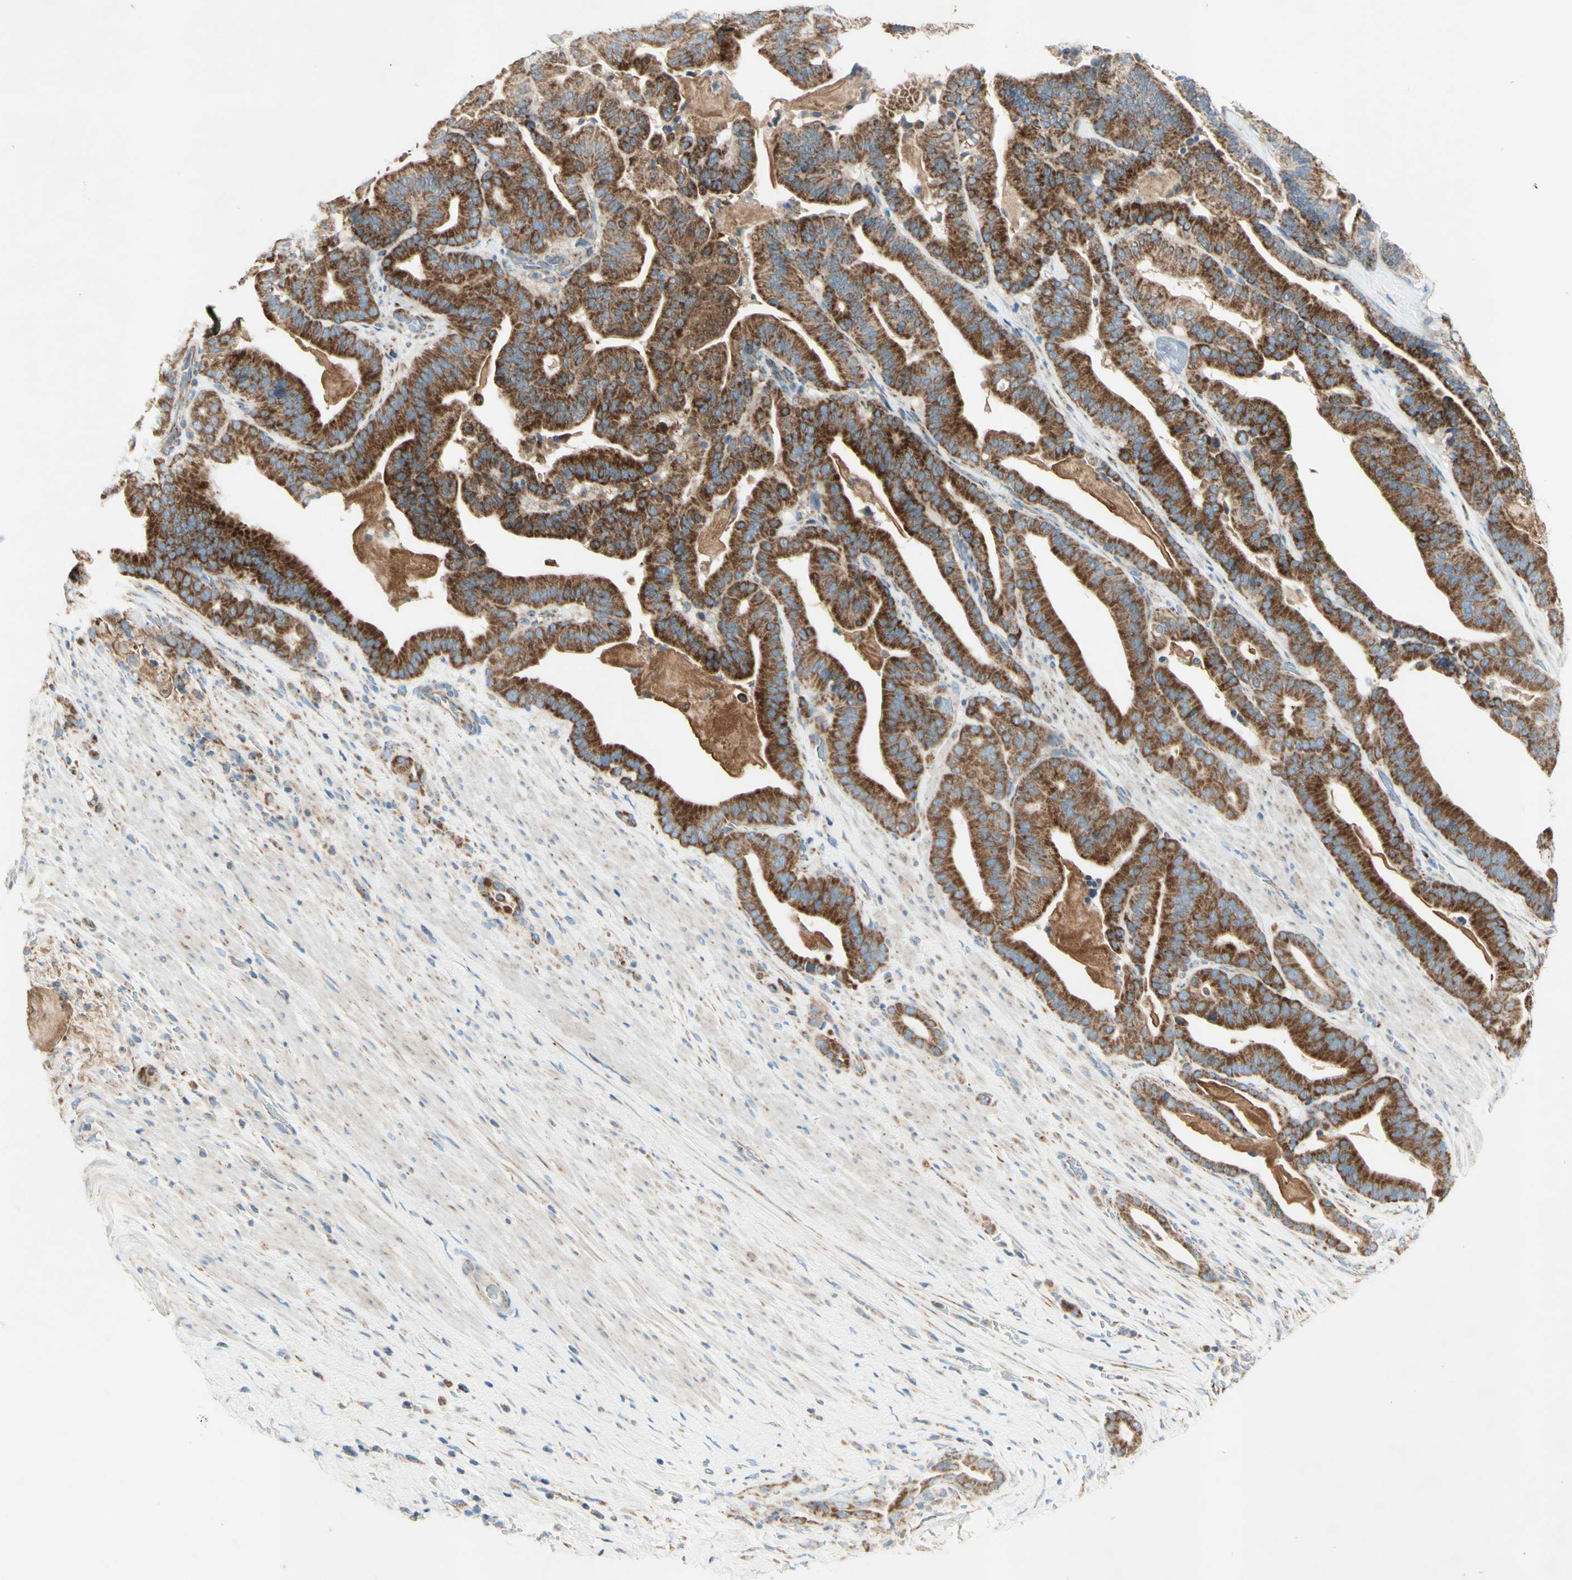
{"staining": {"intensity": "strong", "quantity": ">75%", "location": "cytoplasmic/membranous"}, "tissue": "pancreatic cancer", "cell_type": "Tumor cells", "image_type": "cancer", "snomed": [{"axis": "morphology", "description": "Adenocarcinoma, NOS"}, {"axis": "topography", "description": "Pancreas"}], "caption": "A brown stain labels strong cytoplasmic/membranous expression of a protein in human pancreatic adenocarcinoma tumor cells.", "gene": "ARMC10", "patient": {"sex": "male", "age": 63}}